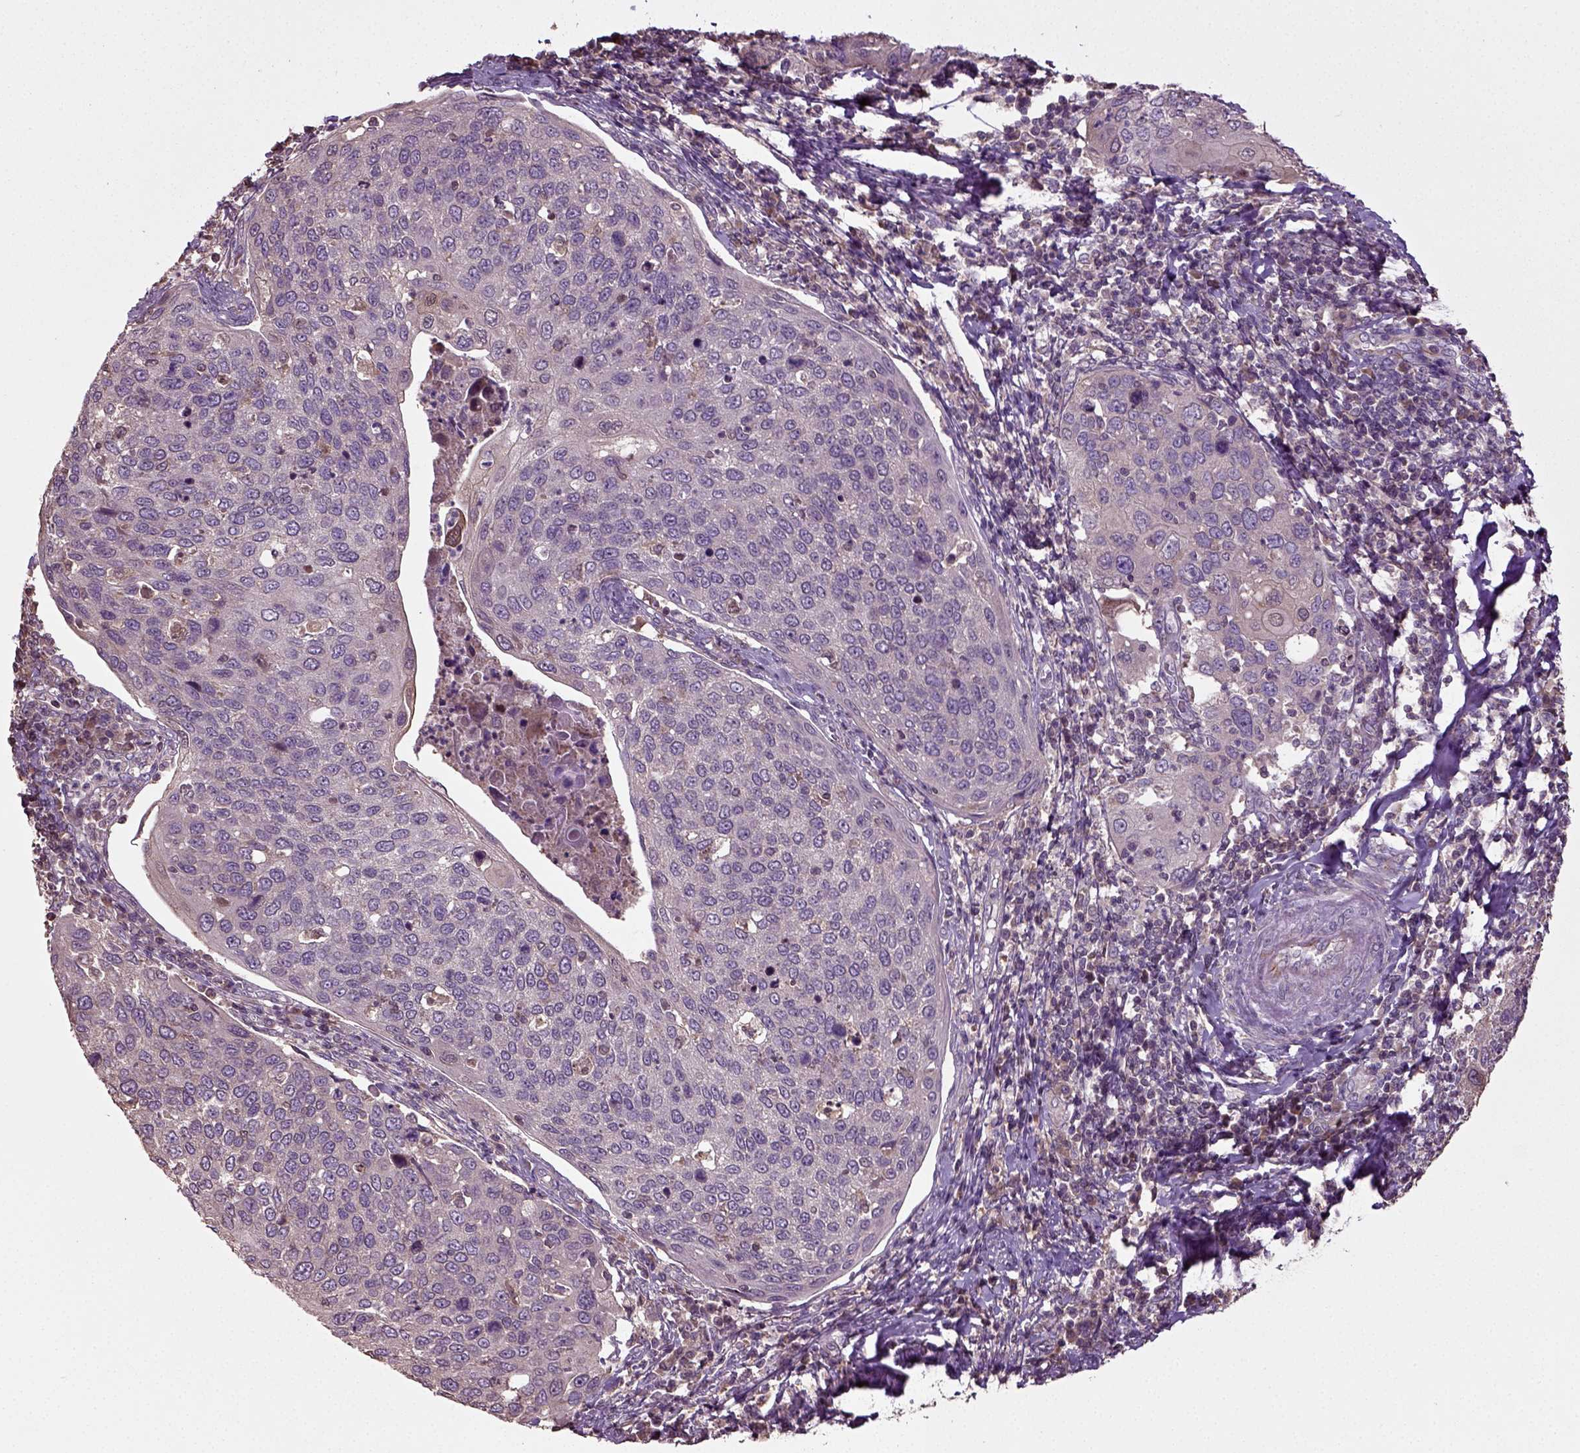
{"staining": {"intensity": "negative", "quantity": "none", "location": "none"}, "tissue": "cervical cancer", "cell_type": "Tumor cells", "image_type": "cancer", "snomed": [{"axis": "morphology", "description": "Squamous cell carcinoma, NOS"}, {"axis": "topography", "description": "Cervix"}], "caption": "Immunohistochemistry of cervical cancer reveals no positivity in tumor cells. (Brightfield microscopy of DAB immunohistochemistry at high magnification).", "gene": "ERV3-1", "patient": {"sex": "female", "age": 54}}